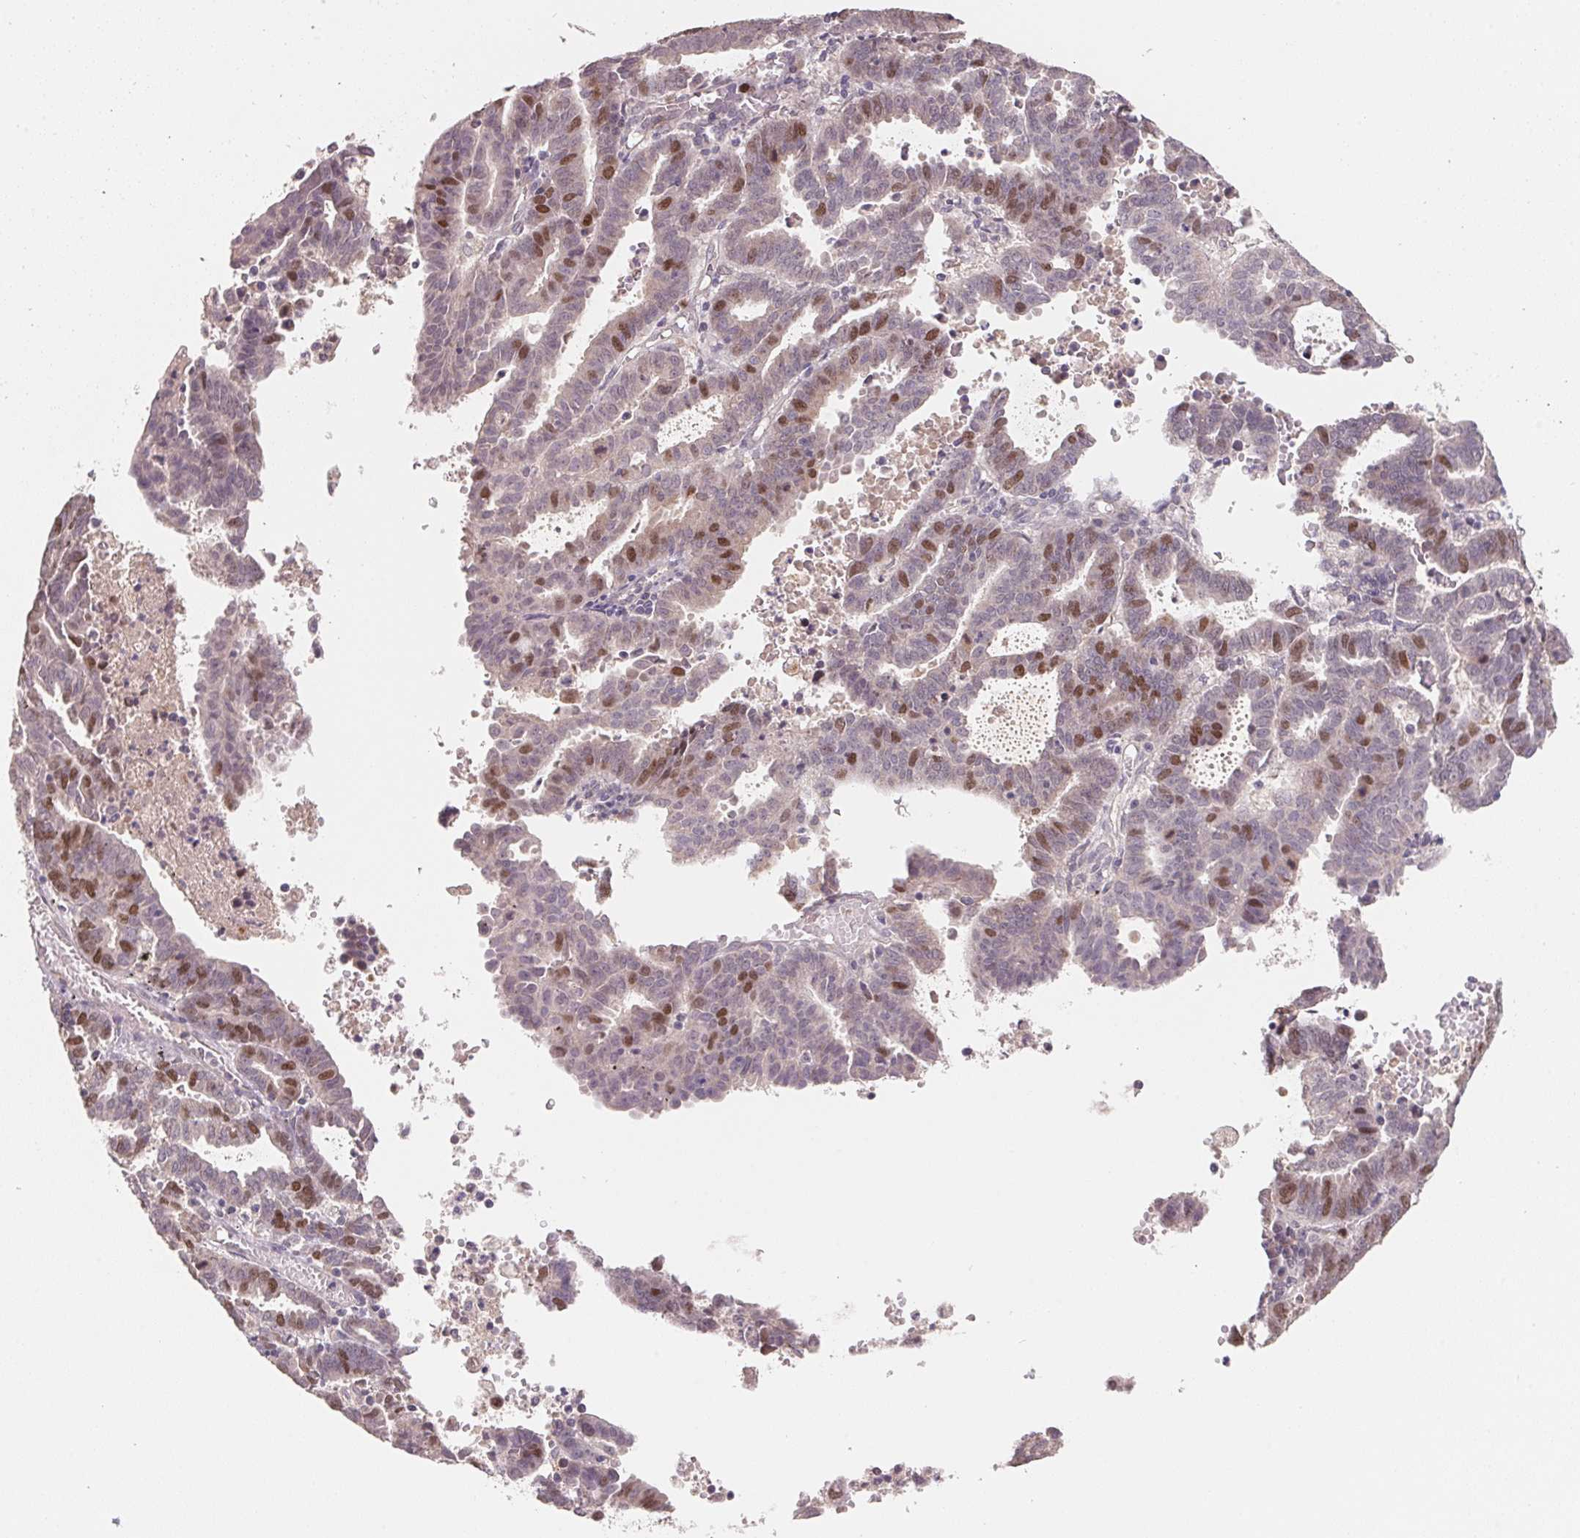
{"staining": {"intensity": "moderate", "quantity": "25%-75%", "location": "nuclear"}, "tissue": "endometrial cancer", "cell_type": "Tumor cells", "image_type": "cancer", "snomed": [{"axis": "morphology", "description": "Adenocarcinoma, NOS"}, {"axis": "topography", "description": "Uterus"}], "caption": "Immunohistochemistry (IHC) photomicrograph of human endometrial cancer stained for a protein (brown), which exhibits medium levels of moderate nuclear staining in approximately 25%-75% of tumor cells.", "gene": "KIFC1", "patient": {"sex": "female", "age": 83}}